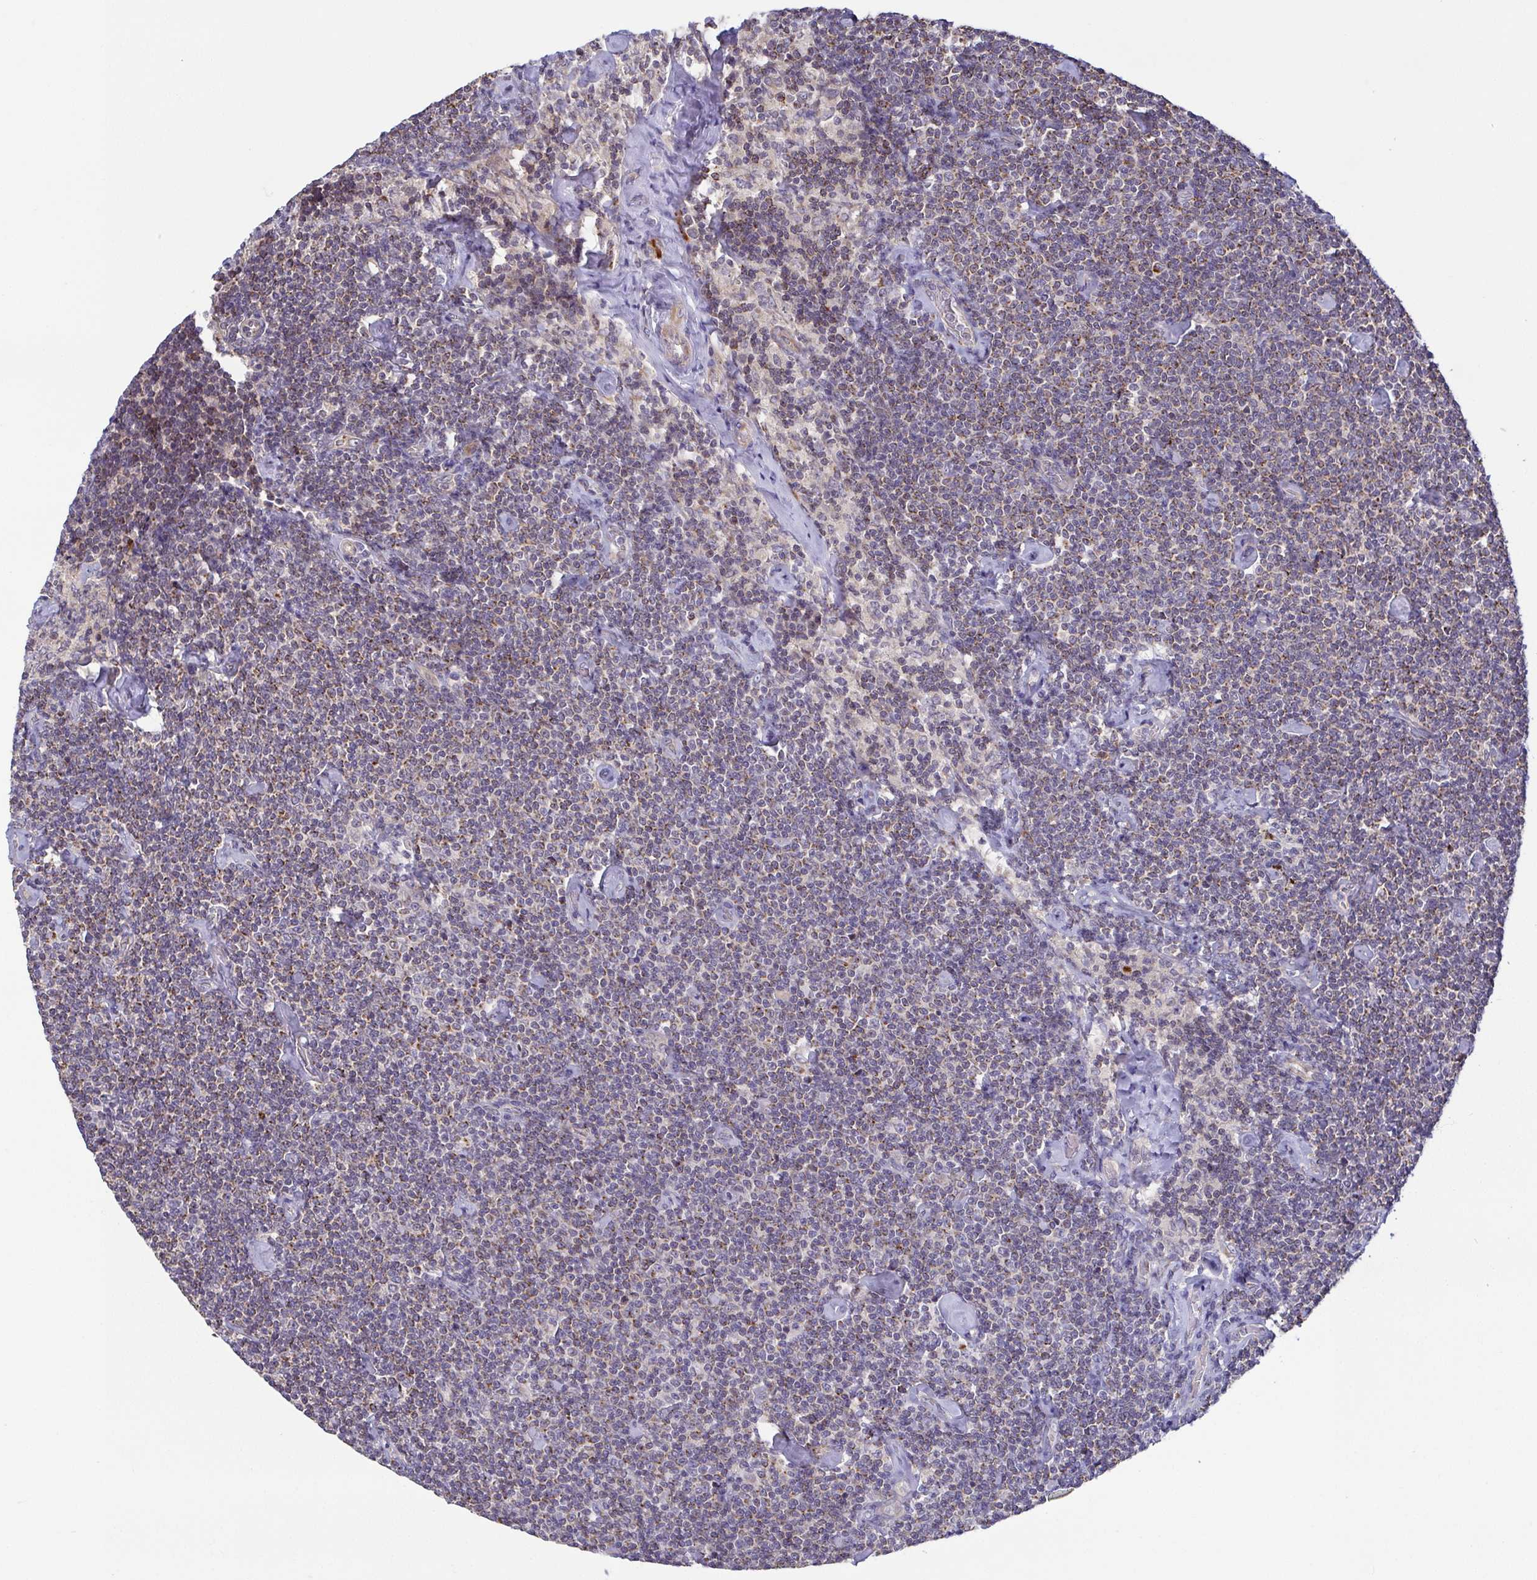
{"staining": {"intensity": "weak", "quantity": "25%-75%", "location": "cytoplasmic/membranous"}, "tissue": "lymphoma", "cell_type": "Tumor cells", "image_type": "cancer", "snomed": [{"axis": "morphology", "description": "Malignant lymphoma, non-Hodgkin's type, Low grade"}, {"axis": "topography", "description": "Lymph node"}], "caption": "High-power microscopy captured an immunohistochemistry photomicrograph of lymphoma, revealing weak cytoplasmic/membranous expression in about 25%-75% of tumor cells. The protein is stained brown, and the nuclei are stained in blue (DAB IHC with brightfield microscopy, high magnification).", "gene": "OSBPL7", "patient": {"sex": "male", "age": 81}}